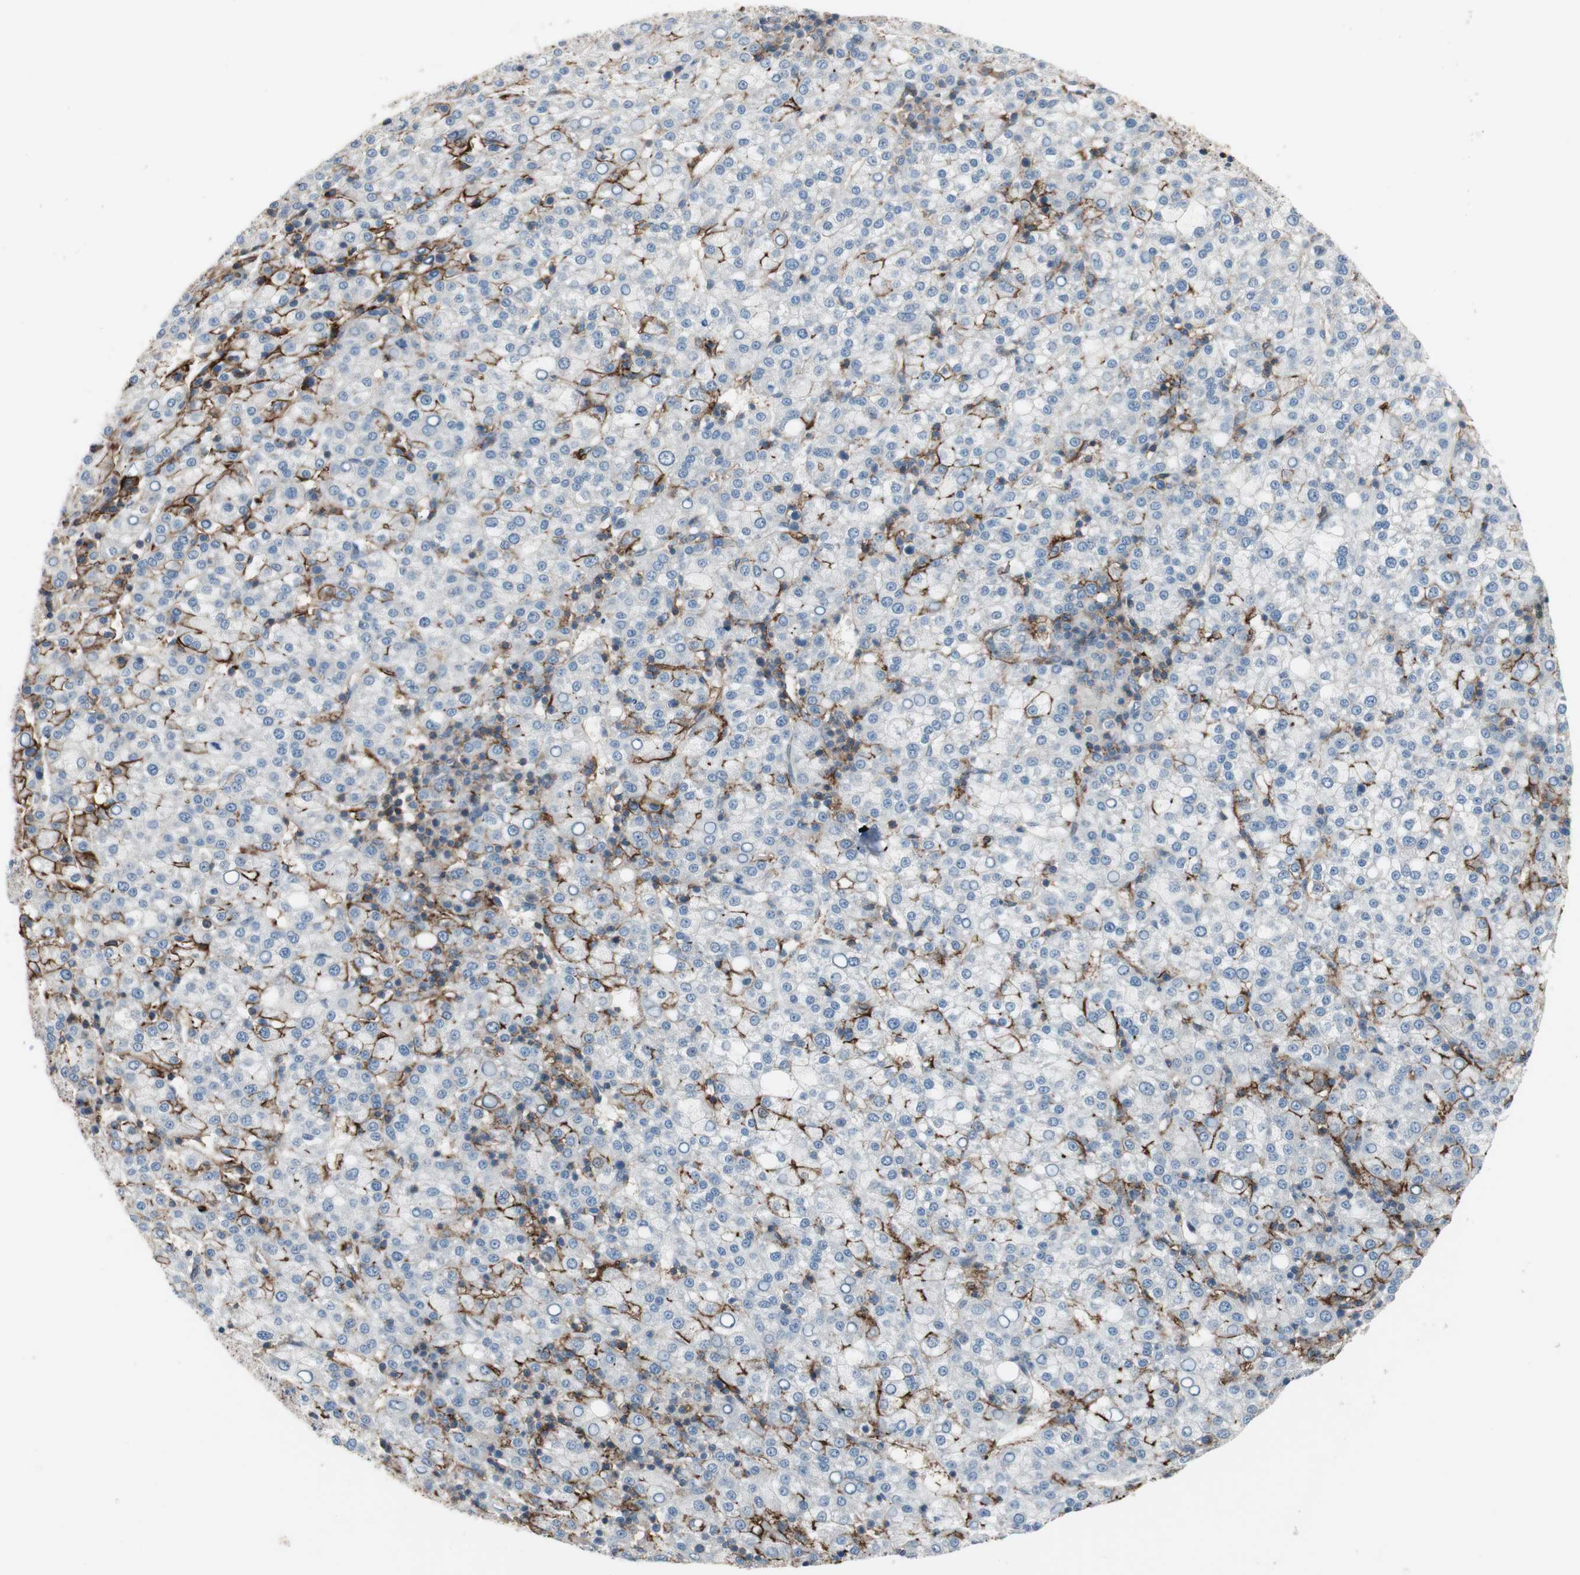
{"staining": {"intensity": "strong", "quantity": "<25%", "location": "cytoplasmic/membranous"}, "tissue": "liver cancer", "cell_type": "Tumor cells", "image_type": "cancer", "snomed": [{"axis": "morphology", "description": "Carcinoma, Hepatocellular, NOS"}, {"axis": "topography", "description": "Liver"}], "caption": "Strong cytoplasmic/membranous positivity for a protein is appreciated in about <25% of tumor cells of hepatocellular carcinoma (liver) using immunohistochemistry.", "gene": "GRHL1", "patient": {"sex": "female", "age": 58}}